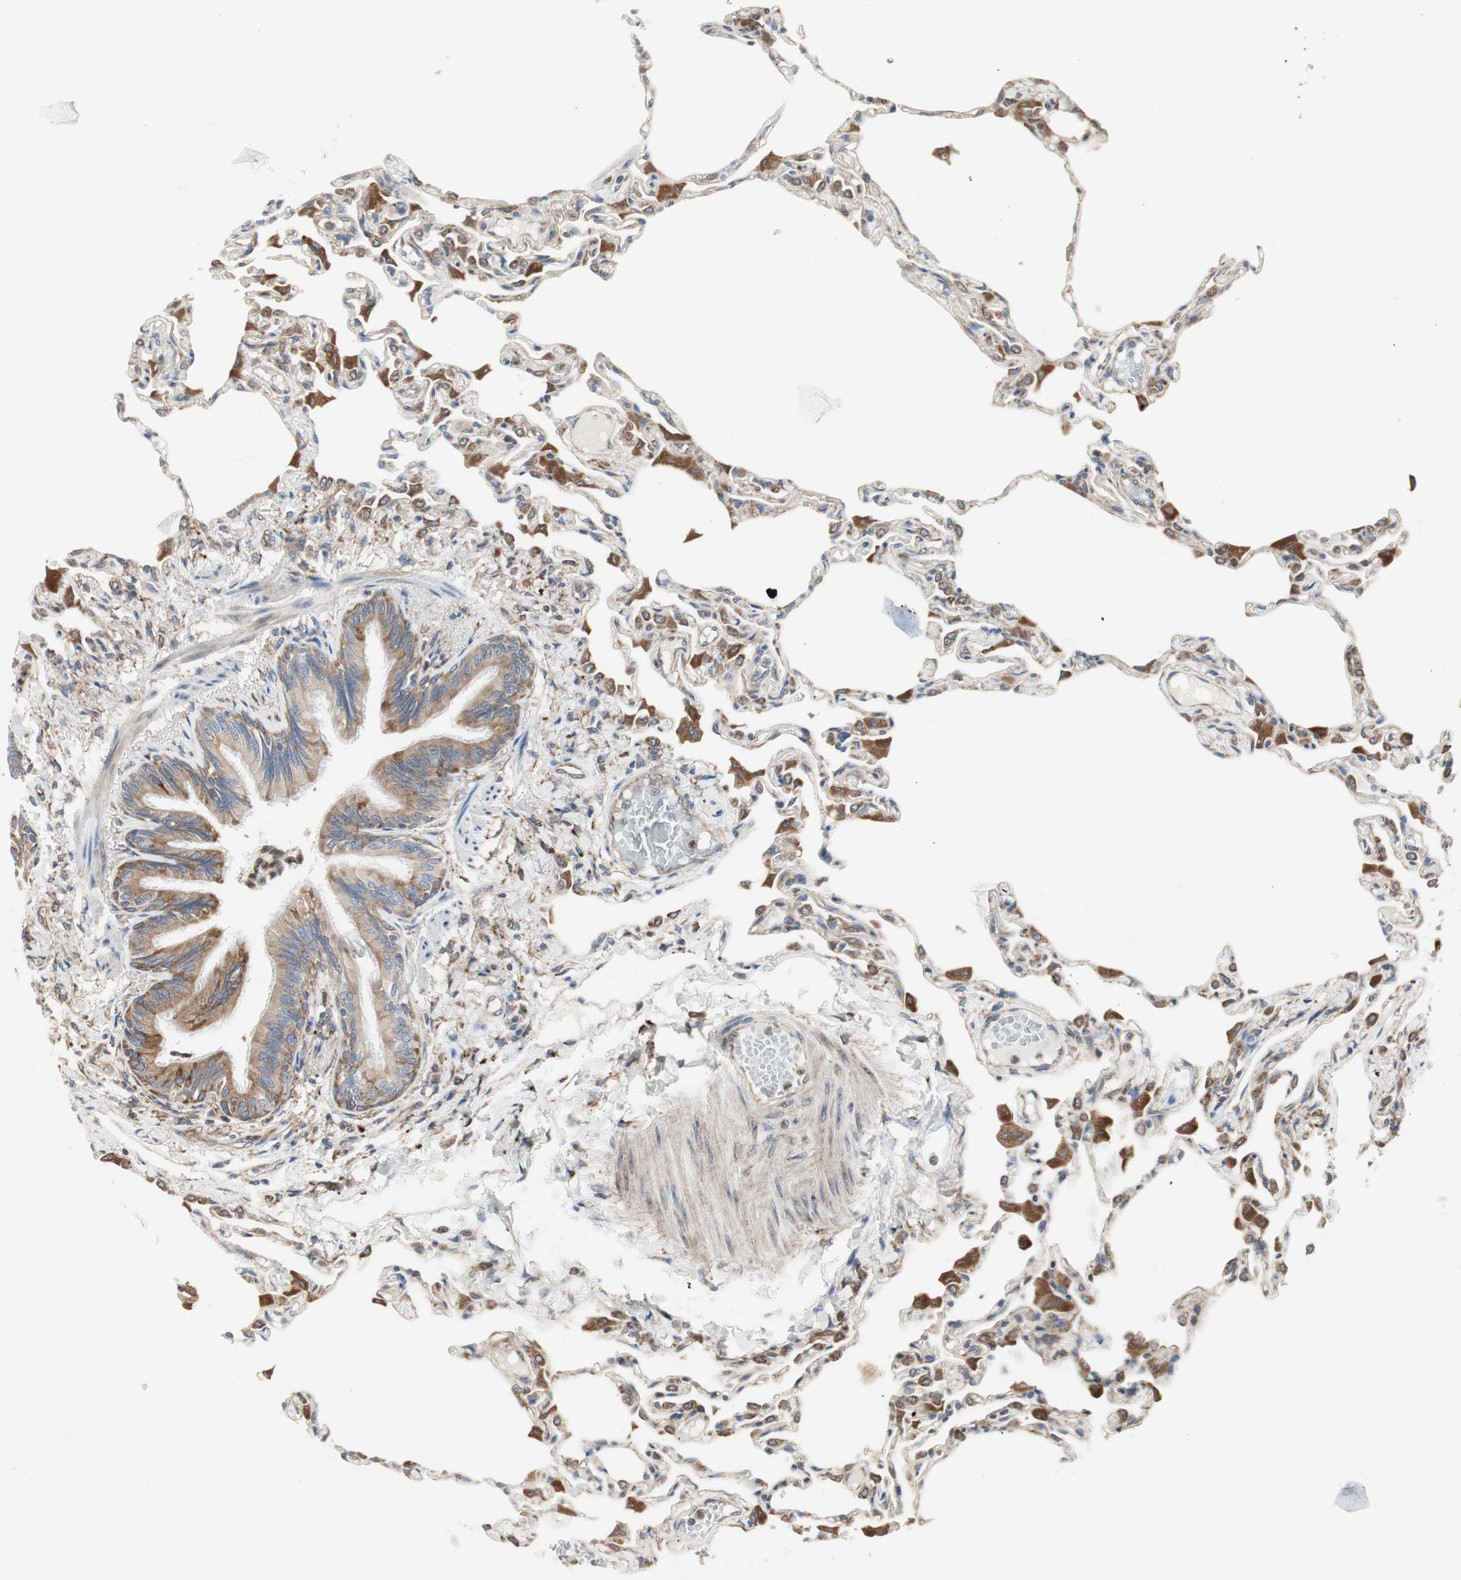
{"staining": {"intensity": "moderate", "quantity": ">75%", "location": "cytoplasmic/membranous"}, "tissue": "lung", "cell_type": "Alveolar cells", "image_type": "normal", "snomed": [{"axis": "morphology", "description": "Normal tissue, NOS"}, {"axis": "topography", "description": "Lung"}], "caption": "Lung was stained to show a protein in brown. There is medium levels of moderate cytoplasmic/membranous staining in approximately >75% of alveolar cells. (Brightfield microscopy of DAB IHC at high magnification).", "gene": "H6PD", "patient": {"sex": "female", "age": 49}}